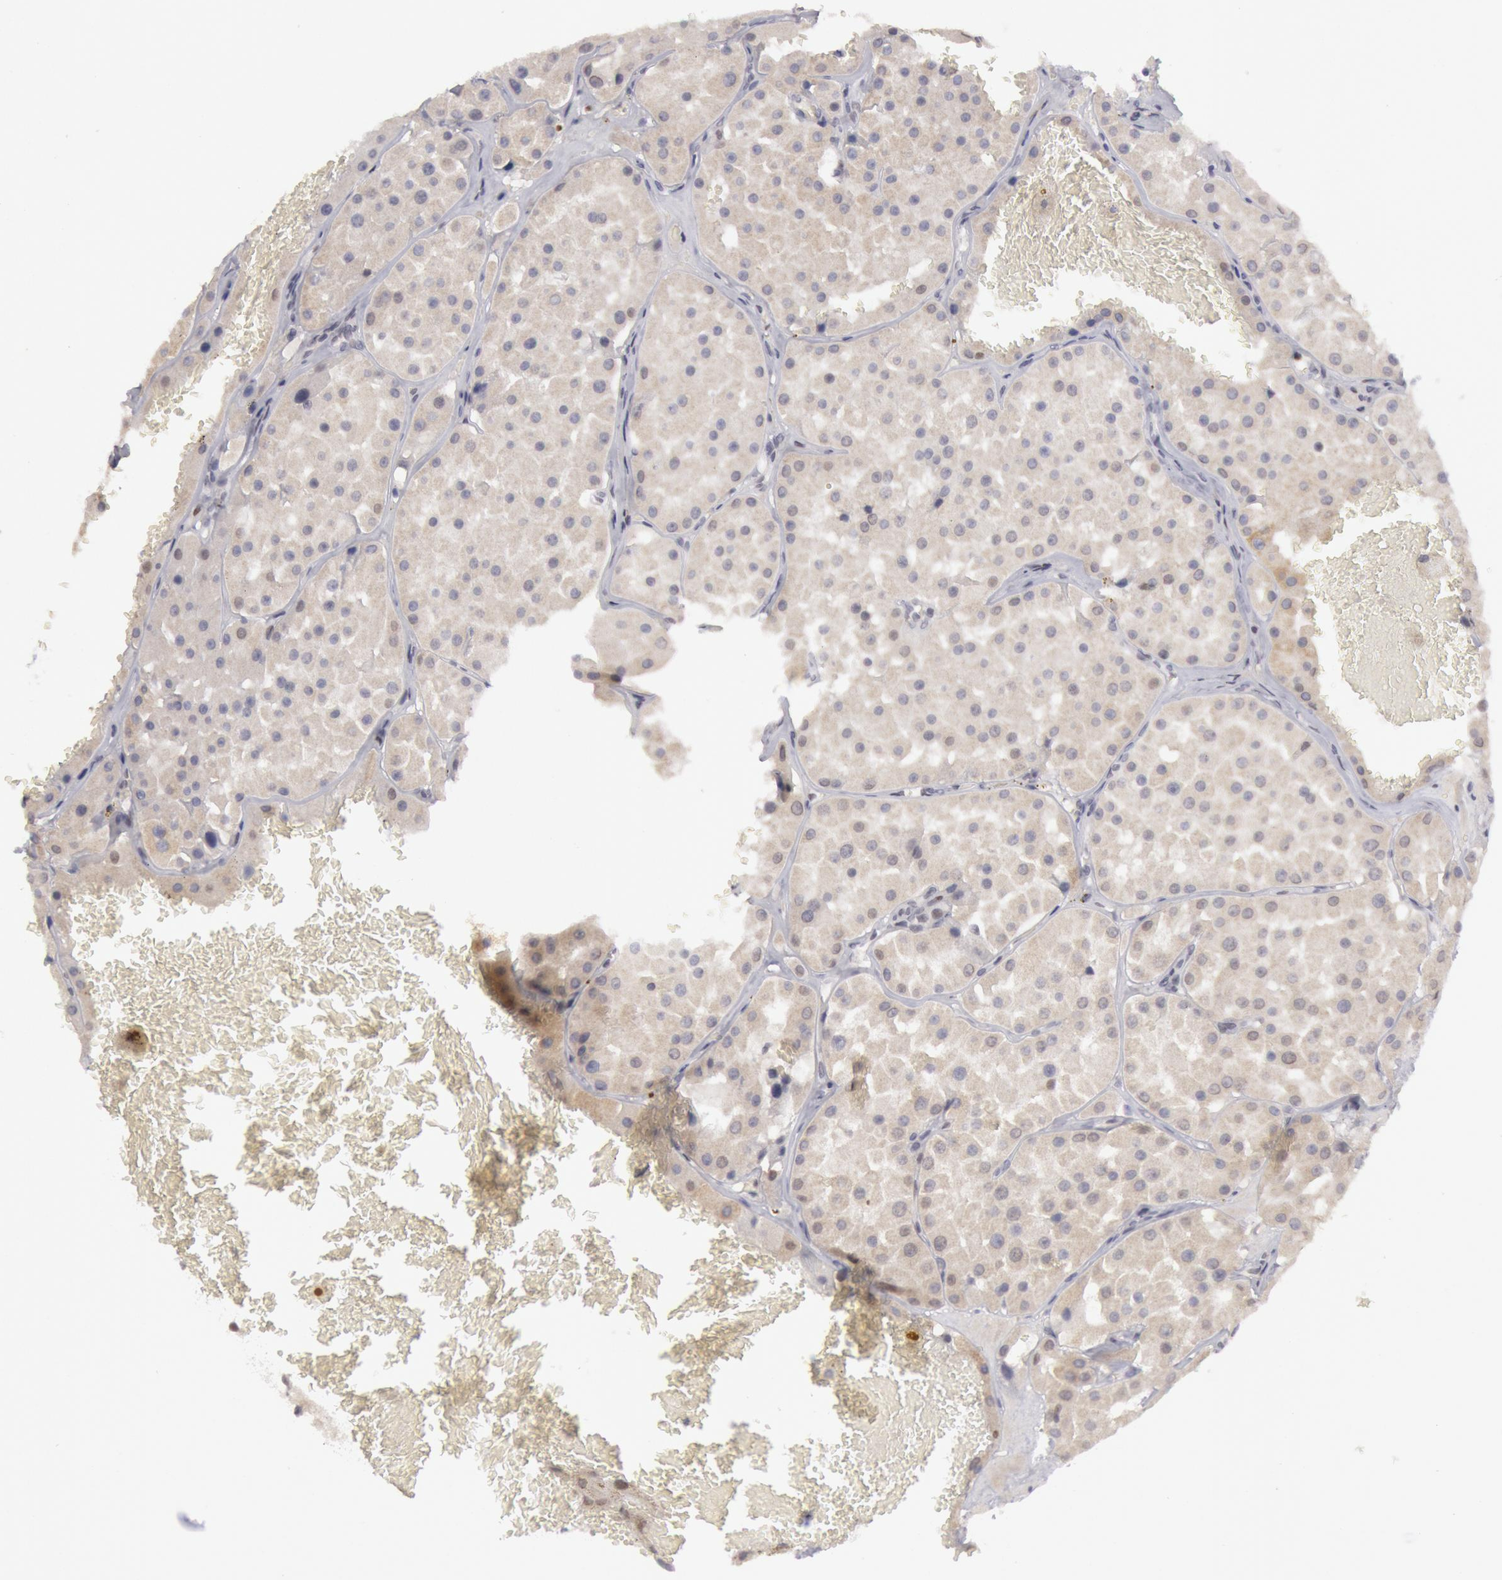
{"staining": {"intensity": "moderate", "quantity": ">75%", "location": "cytoplasmic/membranous"}, "tissue": "renal cancer", "cell_type": "Tumor cells", "image_type": "cancer", "snomed": [{"axis": "morphology", "description": "Adenocarcinoma, uncertain malignant potential"}, {"axis": "topography", "description": "Kidney"}], "caption": "Renal cancer was stained to show a protein in brown. There is medium levels of moderate cytoplasmic/membranous positivity in approximately >75% of tumor cells. (Brightfield microscopy of DAB IHC at high magnification).", "gene": "JOSD1", "patient": {"sex": "male", "age": 63}}